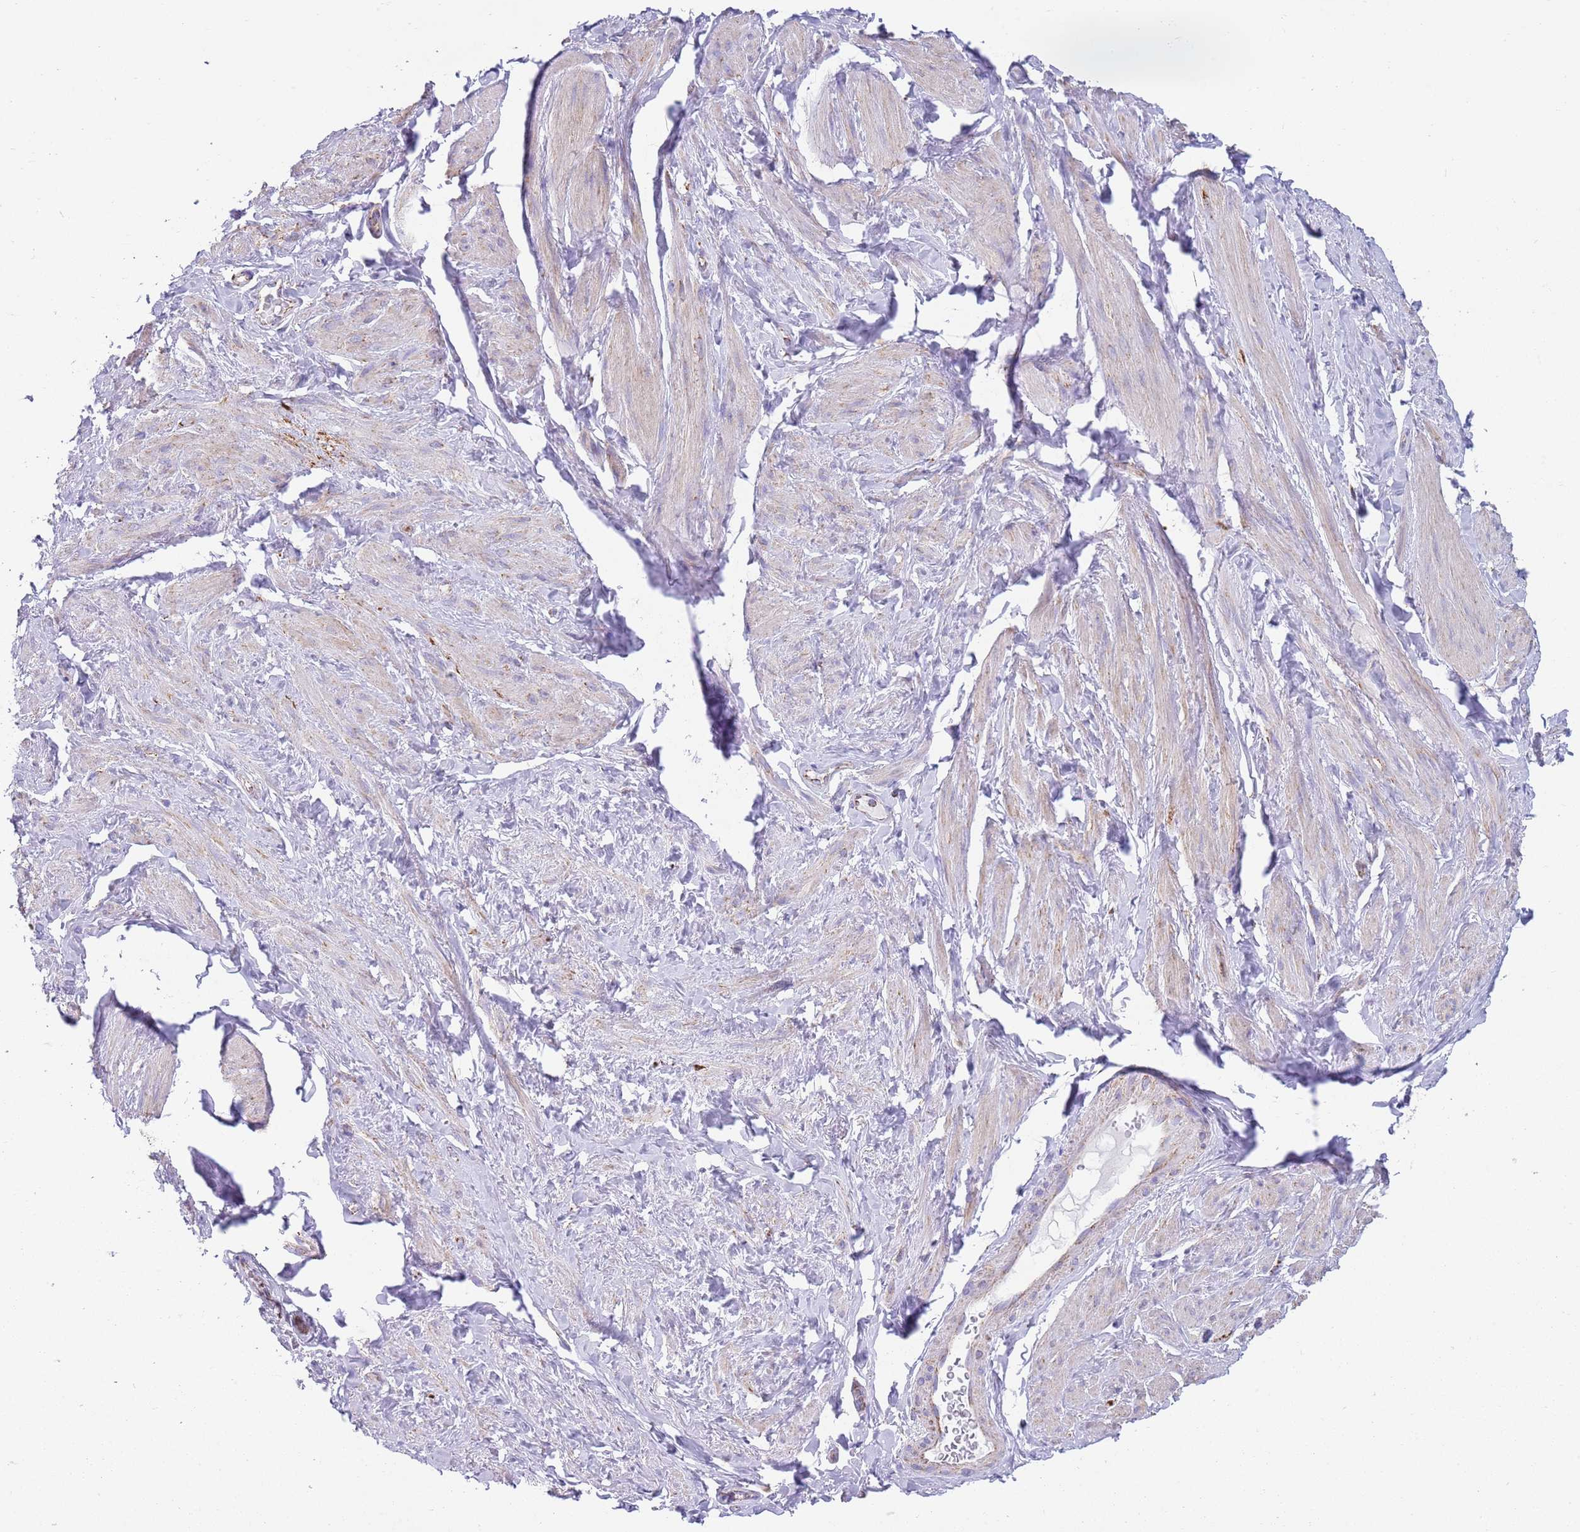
{"staining": {"intensity": "moderate", "quantity": "25%-75%", "location": "cytoplasmic/membranous"}, "tissue": "smooth muscle", "cell_type": "Smooth muscle cells", "image_type": "normal", "snomed": [{"axis": "morphology", "description": "Normal tissue, NOS"}, {"axis": "topography", "description": "Smooth muscle"}, {"axis": "topography", "description": "Peripheral nerve tissue"}], "caption": "The histopathology image exhibits staining of benign smooth muscle, revealing moderate cytoplasmic/membranous protein staining (brown color) within smooth muscle cells.", "gene": "TTLL1", "patient": {"sex": "male", "age": 69}}